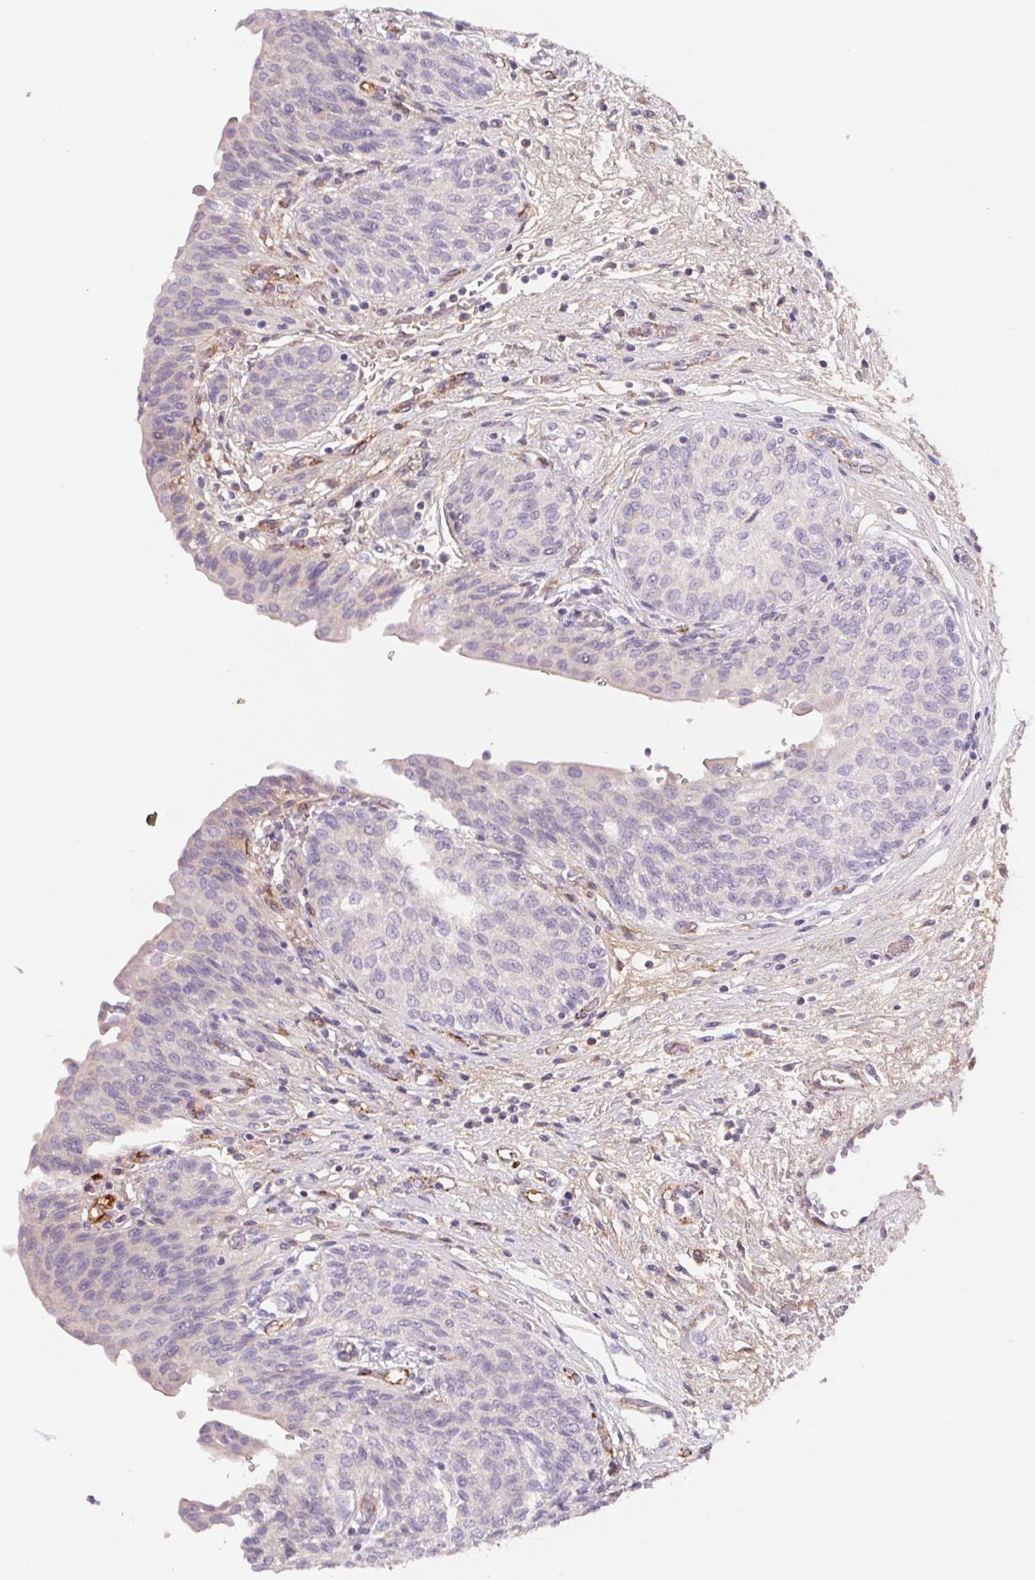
{"staining": {"intensity": "negative", "quantity": "none", "location": "none"}, "tissue": "urinary bladder", "cell_type": "Urothelial cells", "image_type": "normal", "snomed": [{"axis": "morphology", "description": "Normal tissue, NOS"}, {"axis": "topography", "description": "Urinary bladder"}], "caption": "A histopathology image of human urinary bladder is negative for staining in urothelial cells. Nuclei are stained in blue.", "gene": "LPA", "patient": {"sex": "male", "age": 68}}